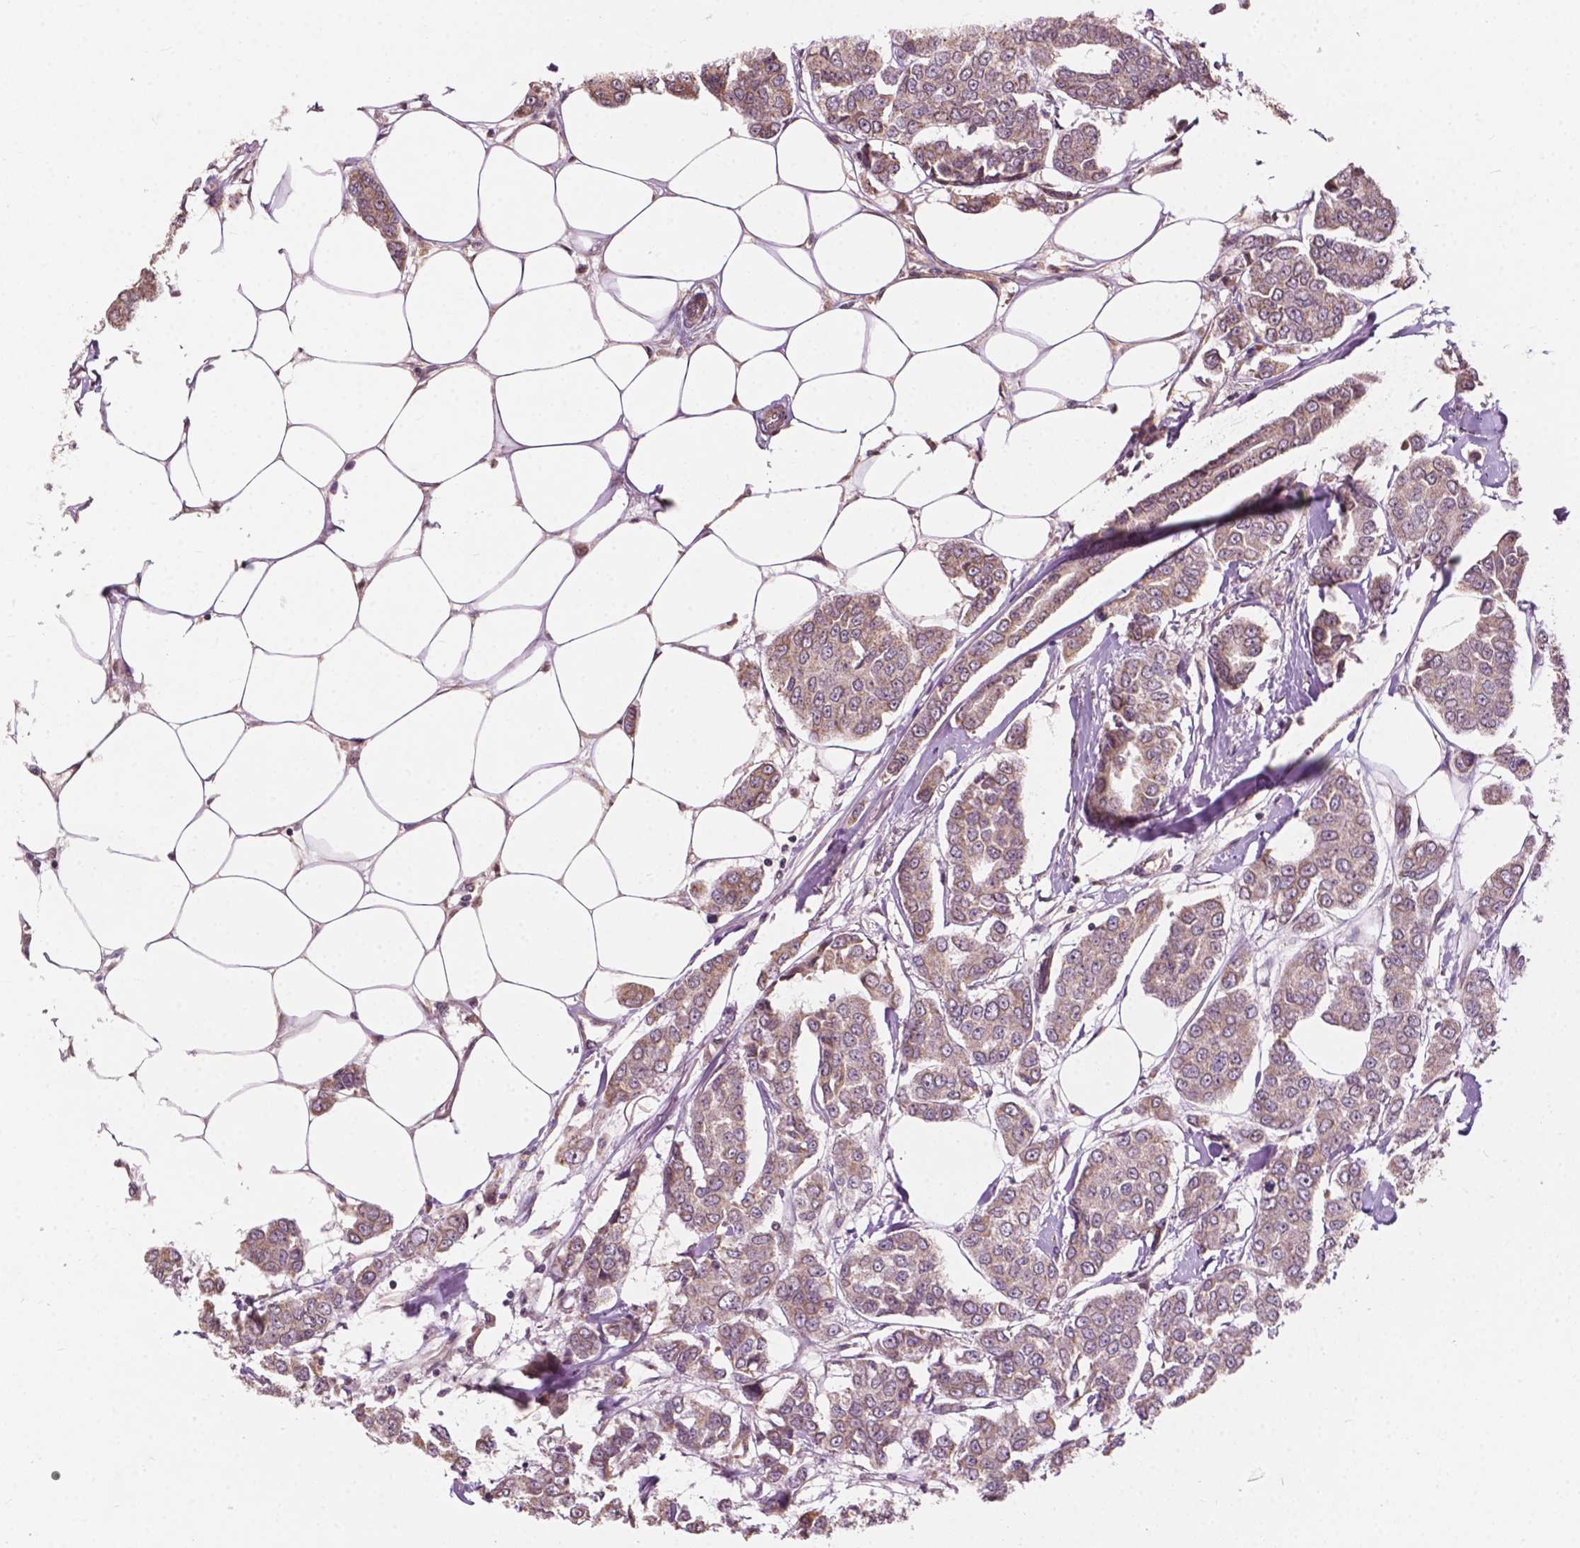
{"staining": {"intensity": "weak", "quantity": "25%-75%", "location": "cytoplasmic/membranous"}, "tissue": "breast cancer", "cell_type": "Tumor cells", "image_type": "cancer", "snomed": [{"axis": "morphology", "description": "Duct carcinoma"}, {"axis": "topography", "description": "Breast"}], "caption": "Protein expression analysis of human breast cancer (intraductal carcinoma) reveals weak cytoplasmic/membranous expression in approximately 25%-75% of tumor cells.", "gene": "CDC42BPA", "patient": {"sex": "female", "age": 94}}